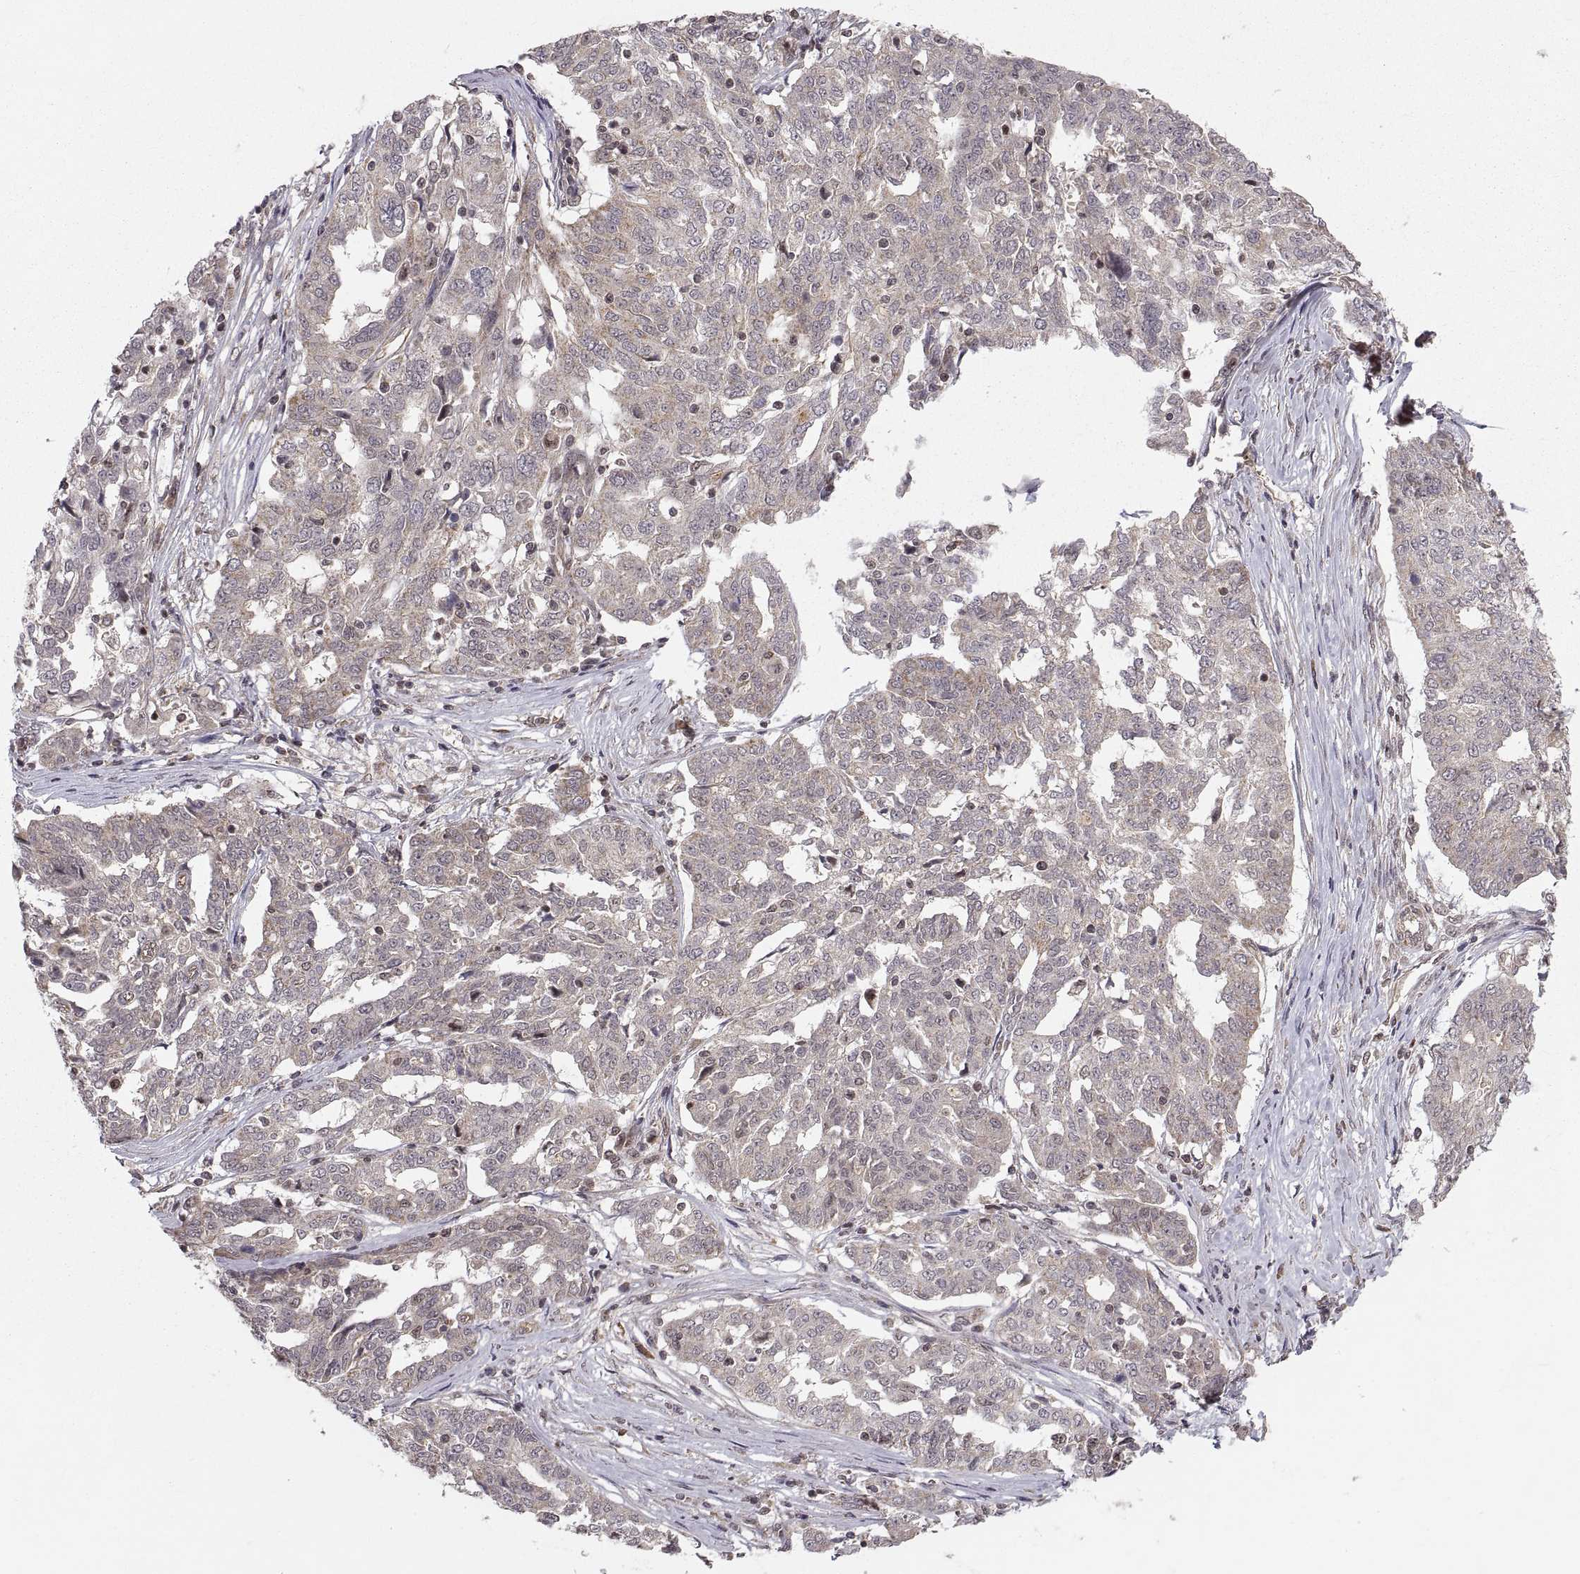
{"staining": {"intensity": "weak", "quantity": "<25%", "location": "cytoplasmic/membranous"}, "tissue": "ovarian cancer", "cell_type": "Tumor cells", "image_type": "cancer", "snomed": [{"axis": "morphology", "description": "Cystadenocarcinoma, serous, NOS"}, {"axis": "topography", "description": "Ovary"}], "caption": "Tumor cells are negative for protein expression in human ovarian cancer.", "gene": "ABL2", "patient": {"sex": "female", "age": 67}}